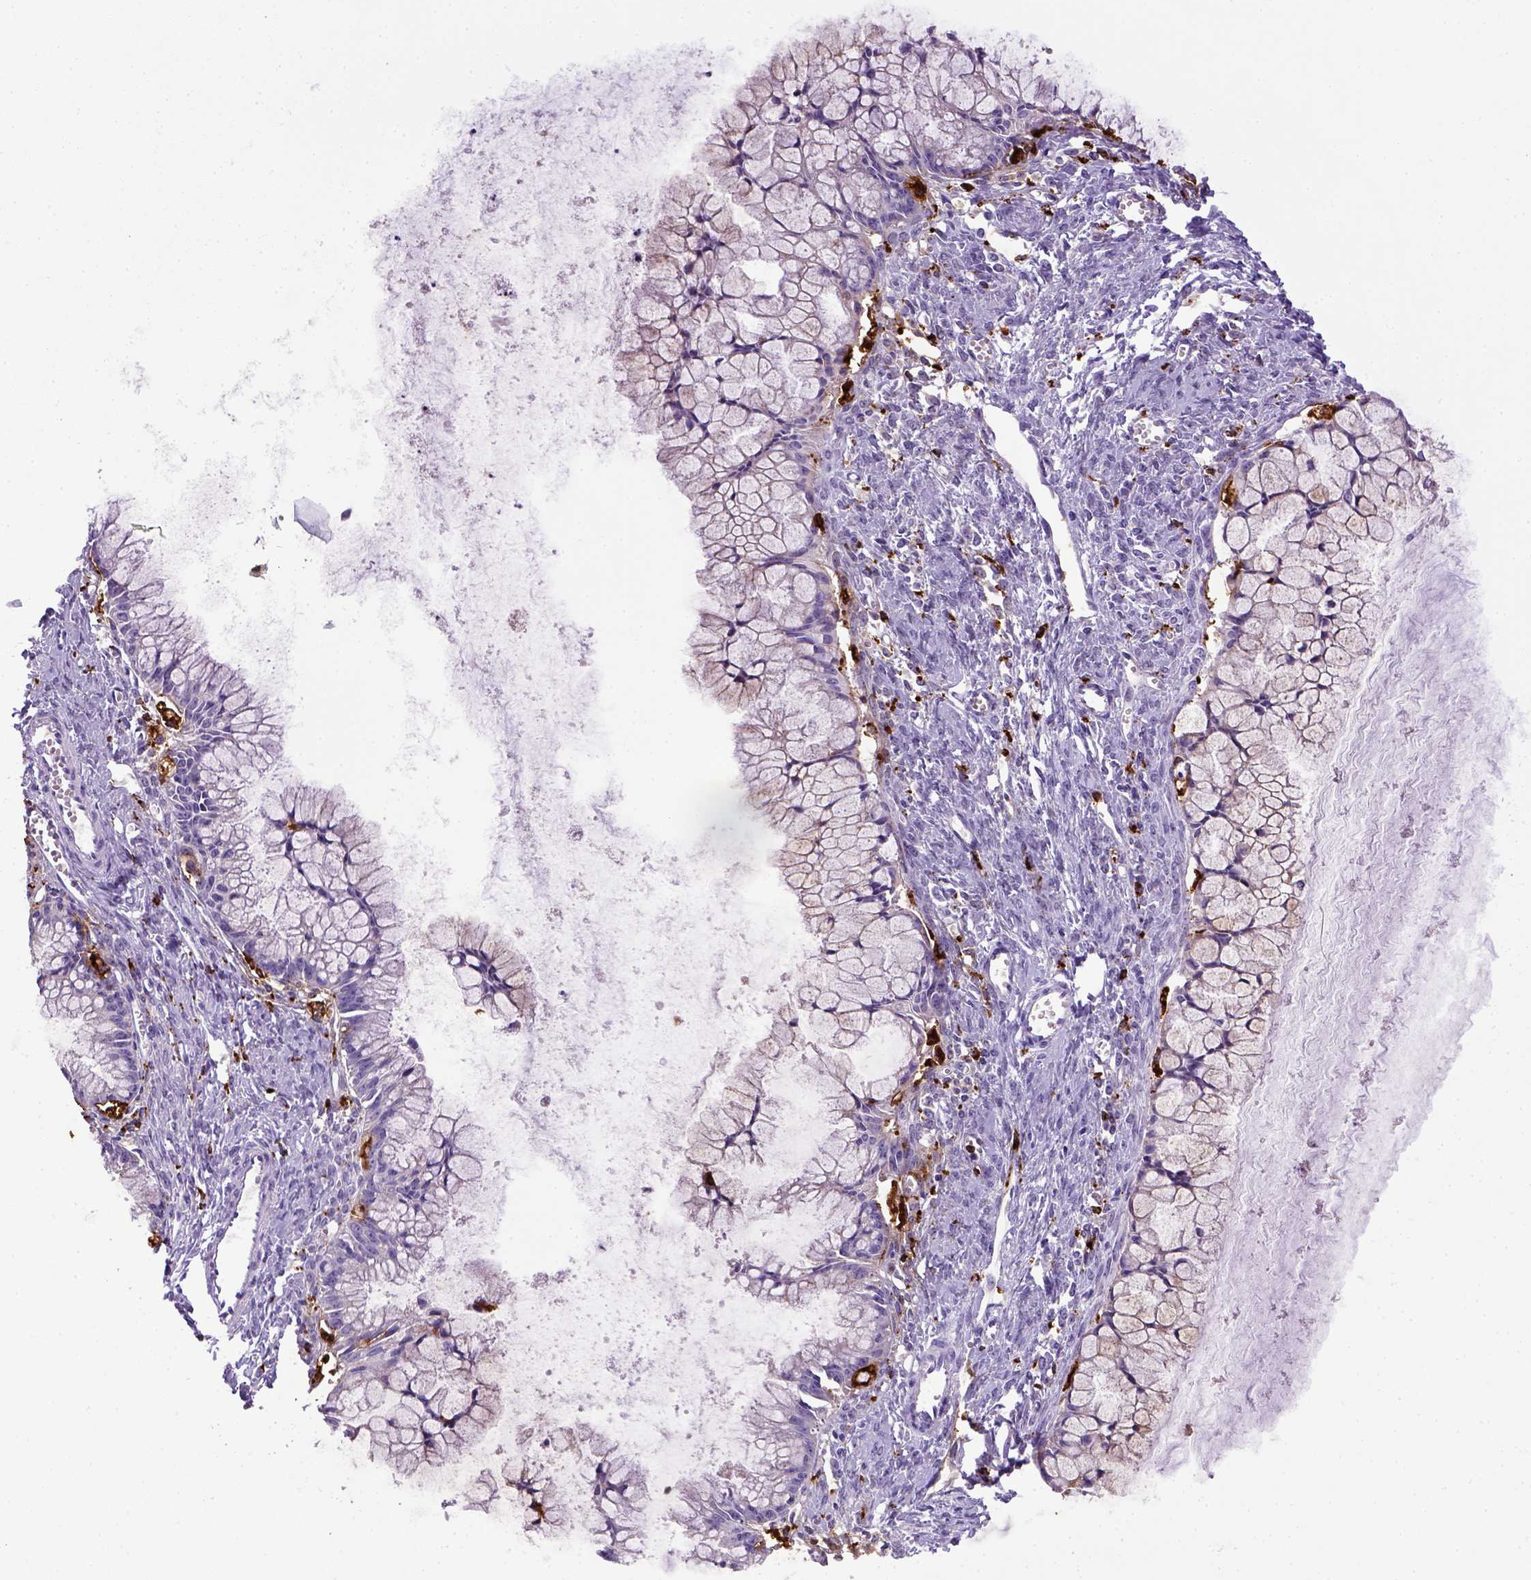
{"staining": {"intensity": "negative", "quantity": "none", "location": "none"}, "tissue": "ovarian cancer", "cell_type": "Tumor cells", "image_type": "cancer", "snomed": [{"axis": "morphology", "description": "Cystadenocarcinoma, mucinous, NOS"}, {"axis": "topography", "description": "Ovary"}], "caption": "Mucinous cystadenocarcinoma (ovarian) was stained to show a protein in brown. There is no significant staining in tumor cells.", "gene": "CD68", "patient": {"sex": "female", "age": 41}}